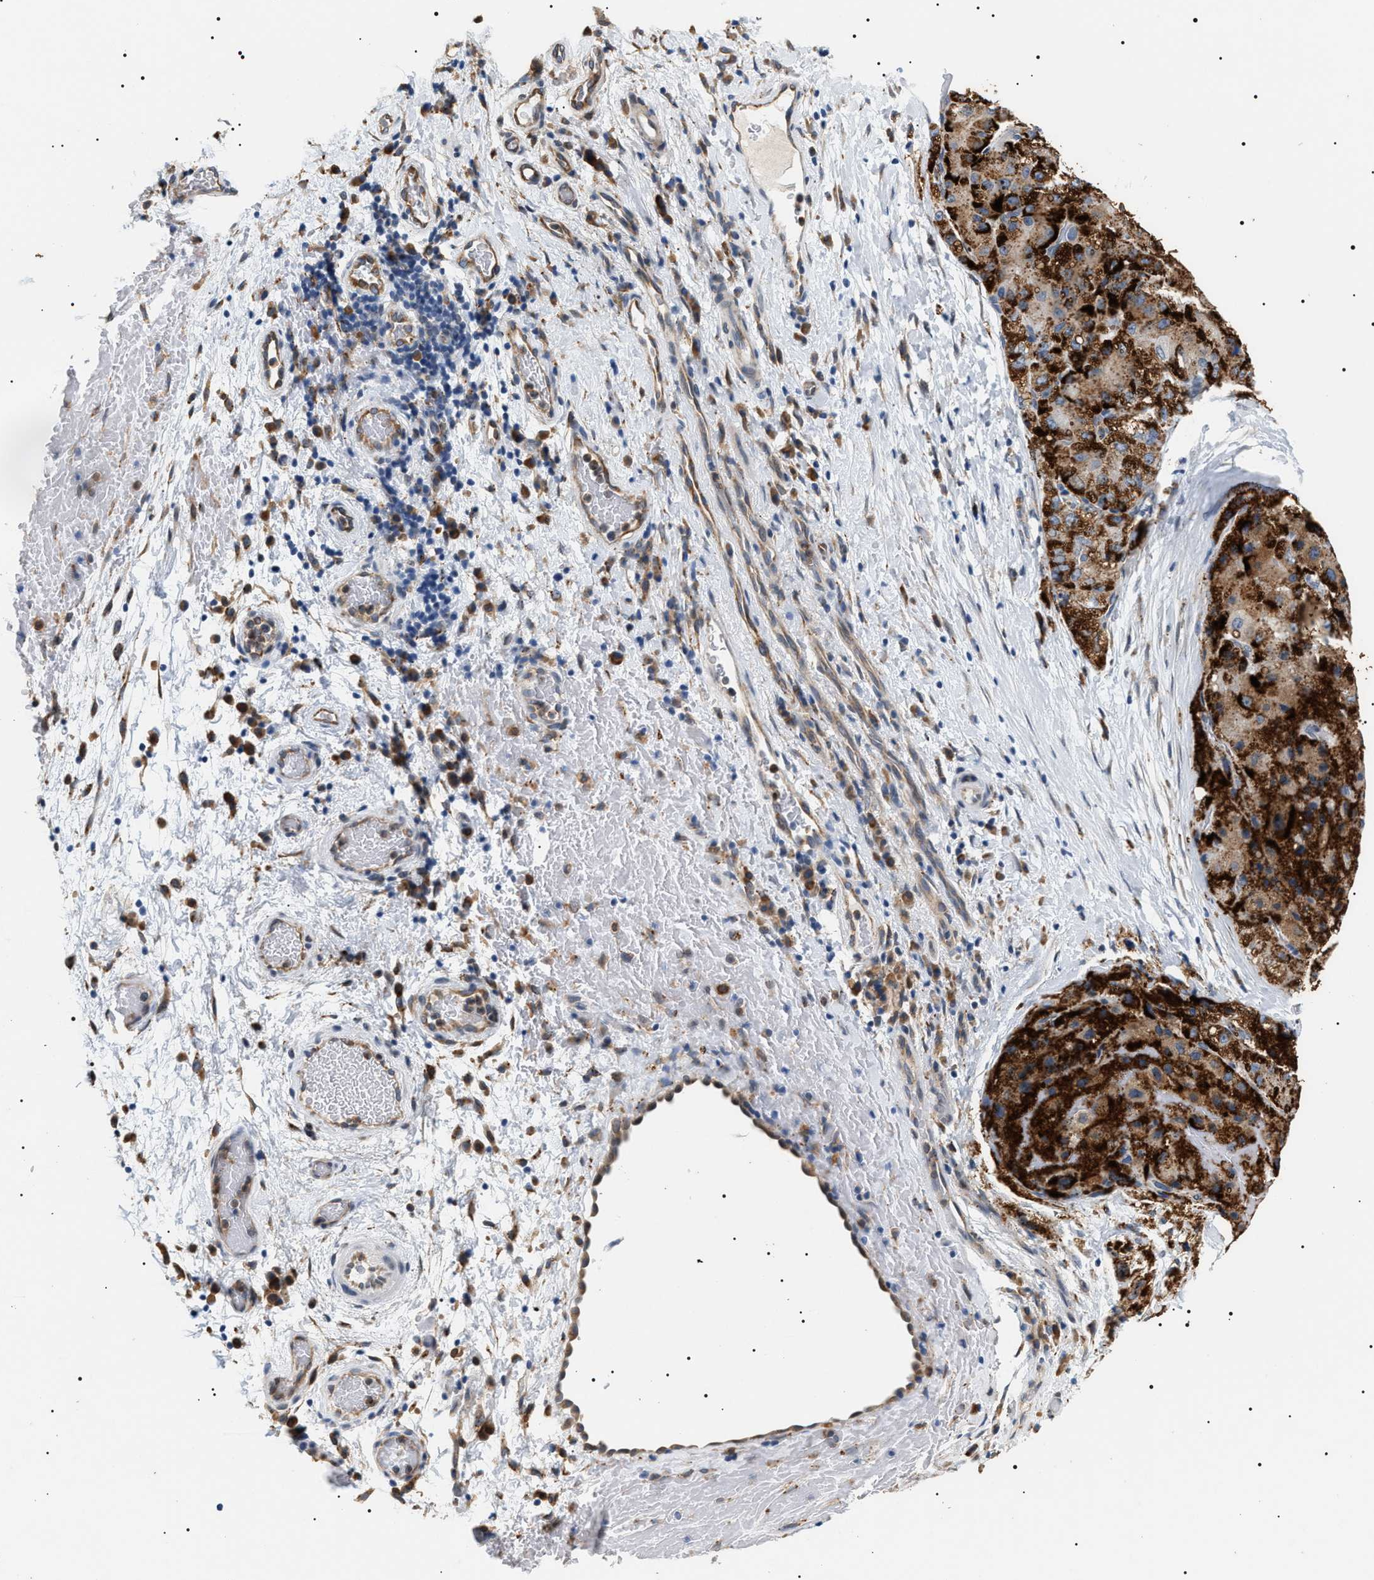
{"staining": {"intensity": "strong", "quantity": ">75%", "location": "cytoplasmic/membranous"}, "tissue": "liver cancer", "cell_type": "Tumor cells", "image_type": "cancer", "snomed": [{"axis": "morphology", "description": "Carcinoma, Hepatocellular, NOS"}, {"axis": "topography", "description": "Liver"}], "caption": "High-power microscopy captured an immunohistochemistry photomicrograph of liver cancer, revealing strong cytoplasmic/membranous expression in approximately >75% of tumor cells.", "gene": "HSD17B11", "patient": {"sex": "male", "age": 80}}